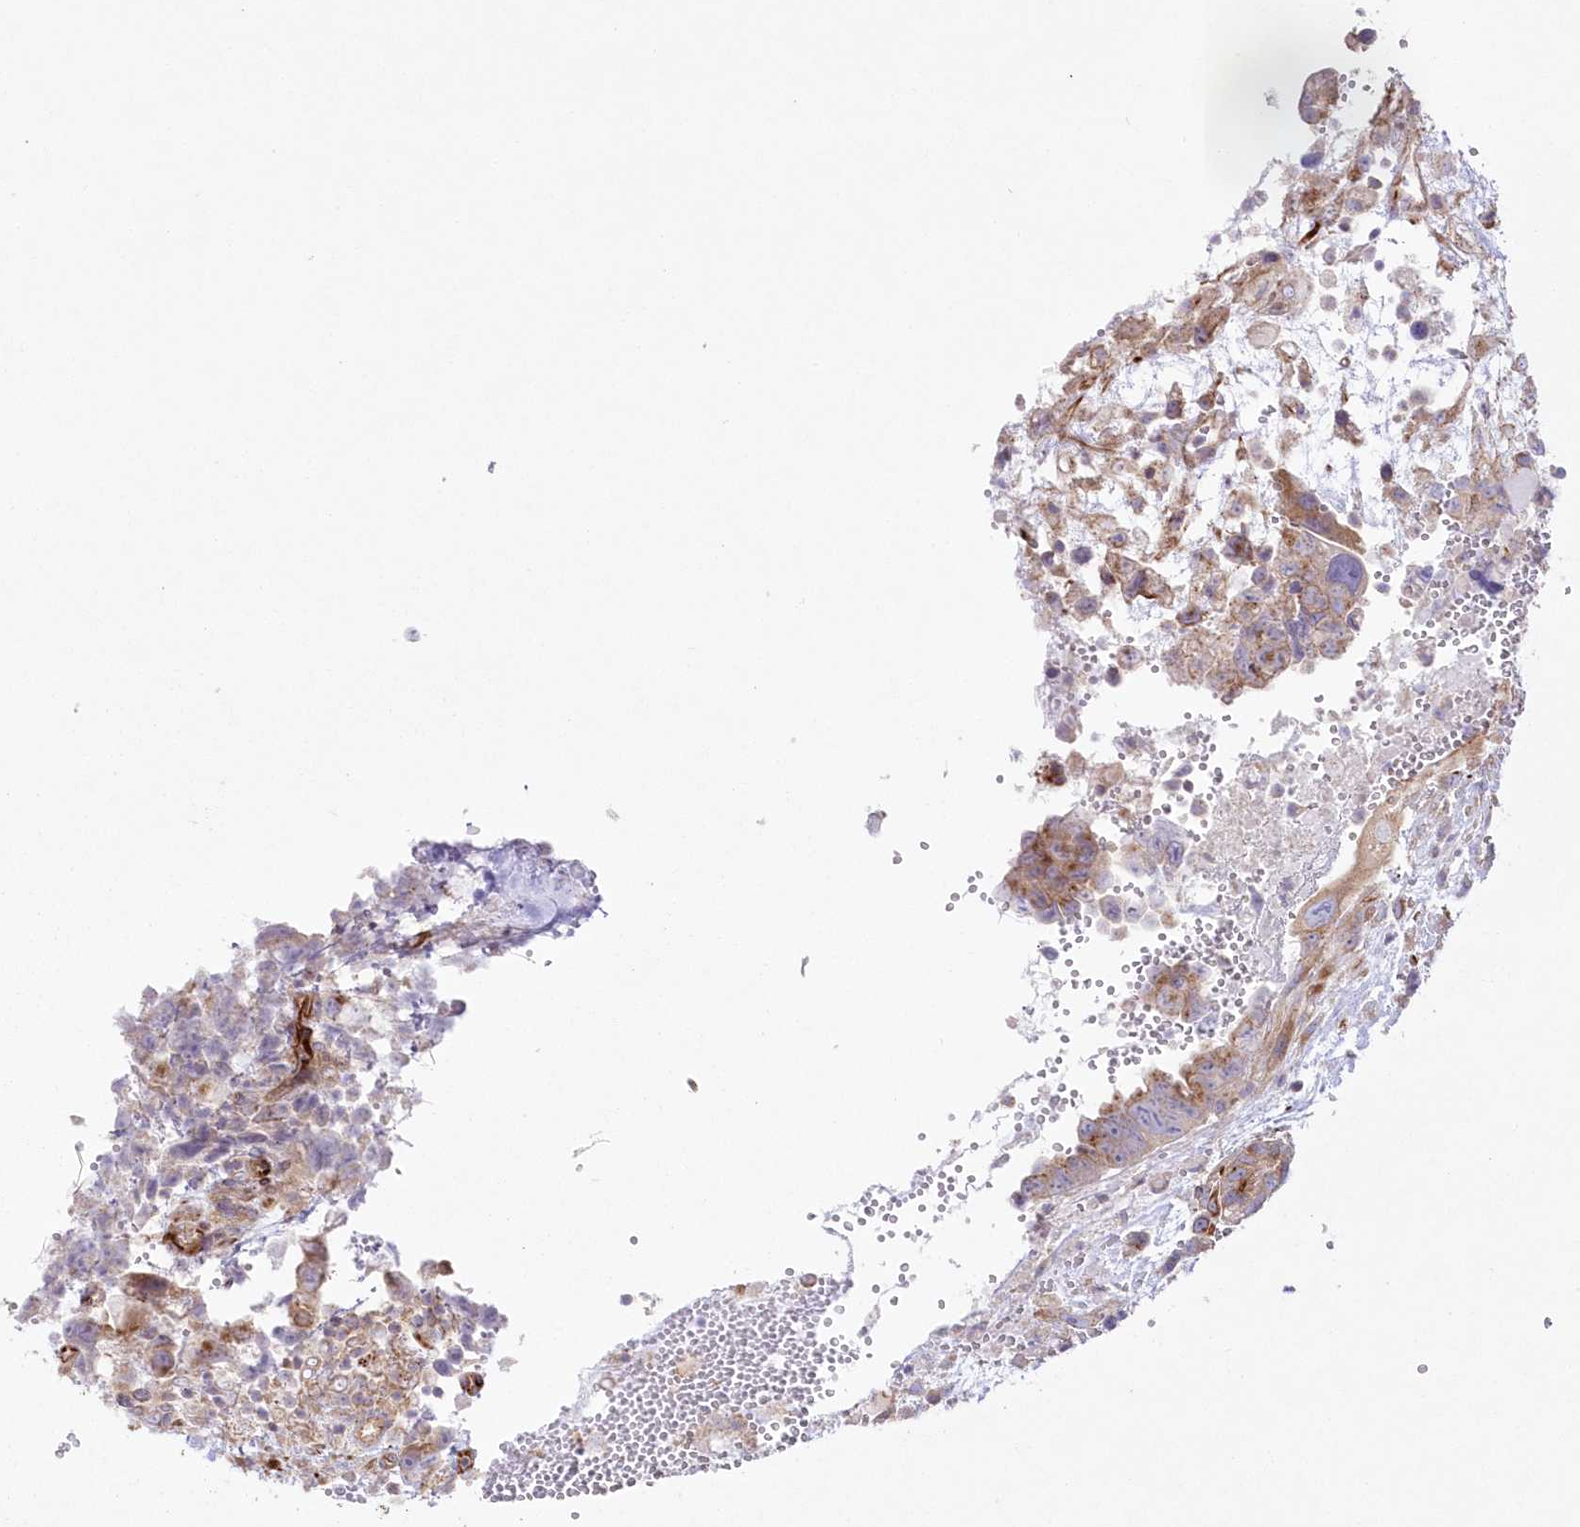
{"staining": {"intensity": "moderate", "quantity": ">75%", "location": "cytoplasmic/membranous"}, "tissue": "testis cancer", "cell_type": "Tumor cells", "image_type": "cancer", "snomed": [{"axis": "morphology", "description": "Carcinoma, Embryonal, NOS"}, {"axis": "topography", "description": "Testis"}], "caption": "Testis cancer stained for a protein (brown) reveals moderate cytoplasmic/membranous positive positivity in about >75% of tumor cells.", "gene": "ZNF843", "patient": {"sex": "male", "age": 37}}